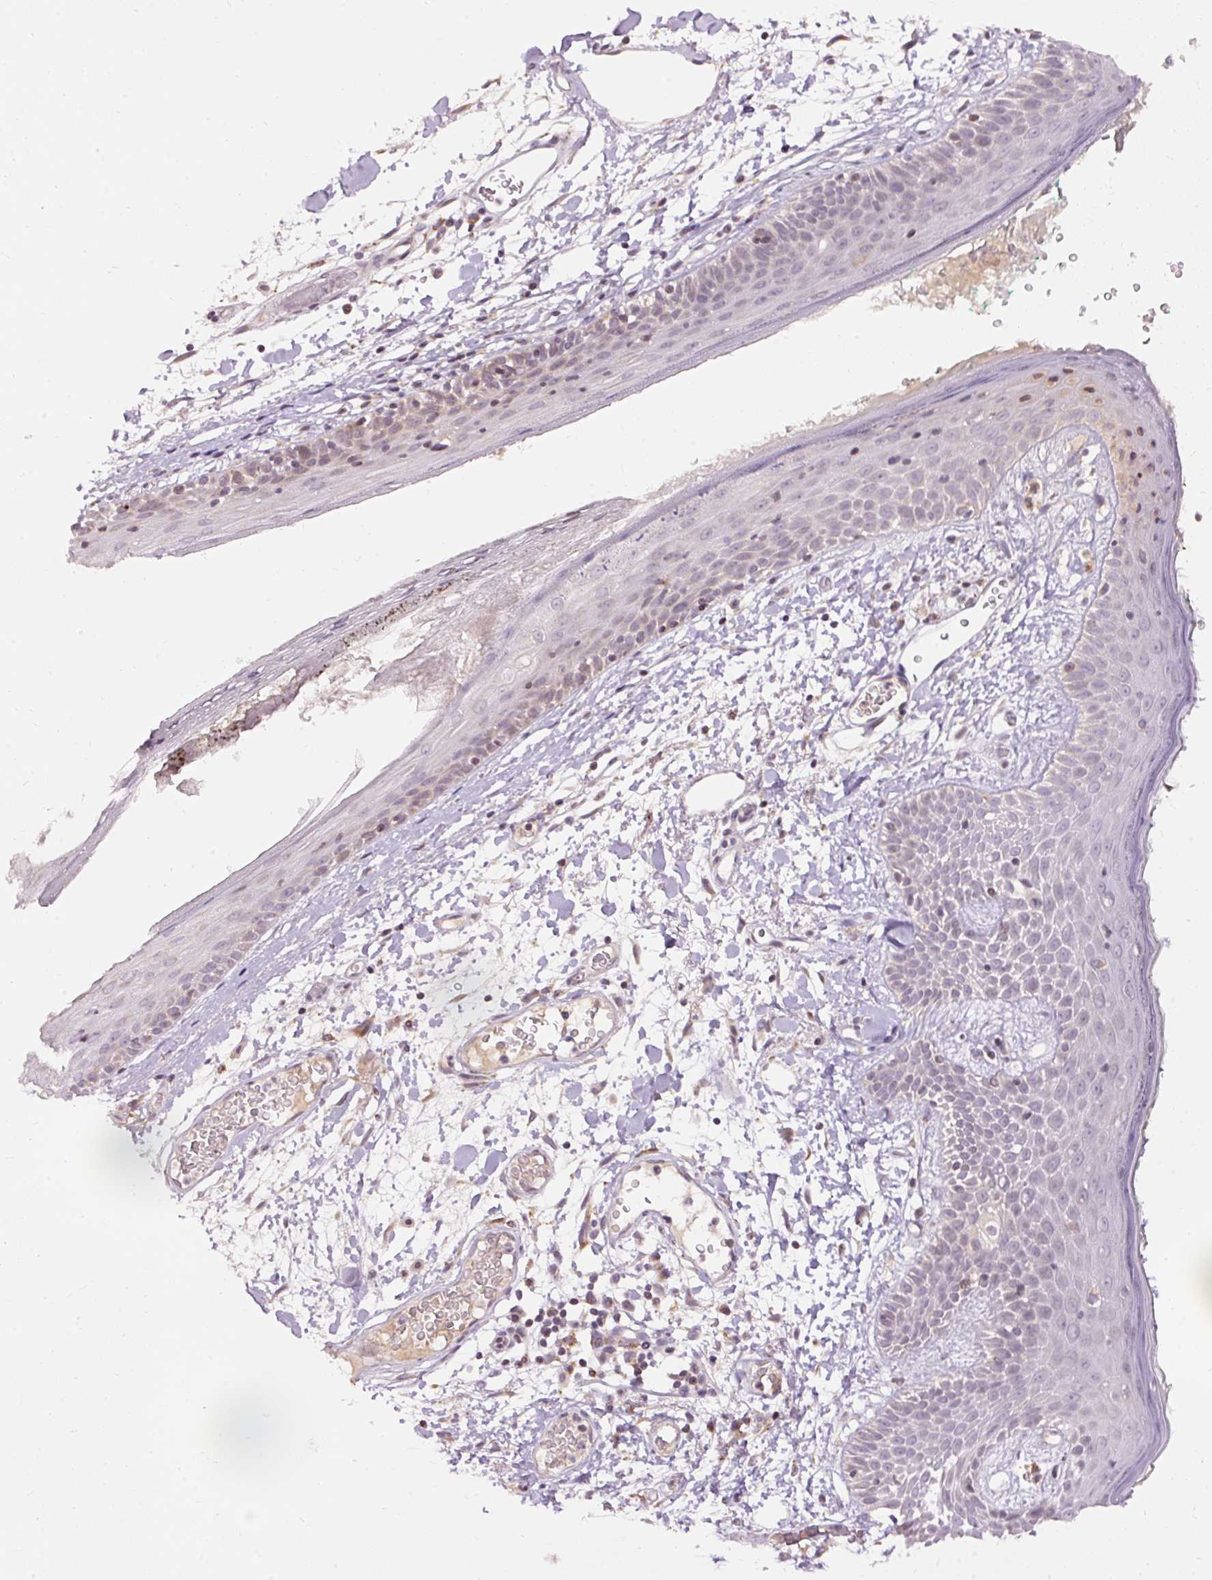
{"staining": {"intensity": "weak", "quantity": "25%-75%", "location": "cytoplasmic/membranous"}, "tissue": "skin", "cell_type": "Fibroblasts", "image_type": "normal", "snomed": [{"axis": "morphology", "description": "Normal tissue, NOS"}, {"axis": "topography", "description": "Skin"}], "caption": "The photomicrograph shows staining of benign skin, revealing weak cytoplasmic/membranous protein staining (brown color) within fibroblasts. The protein is shown in brown color, while the nuclei are stained blue.", "gene": "ABHD11", "patient": {"sex": "male", "age": 79}}